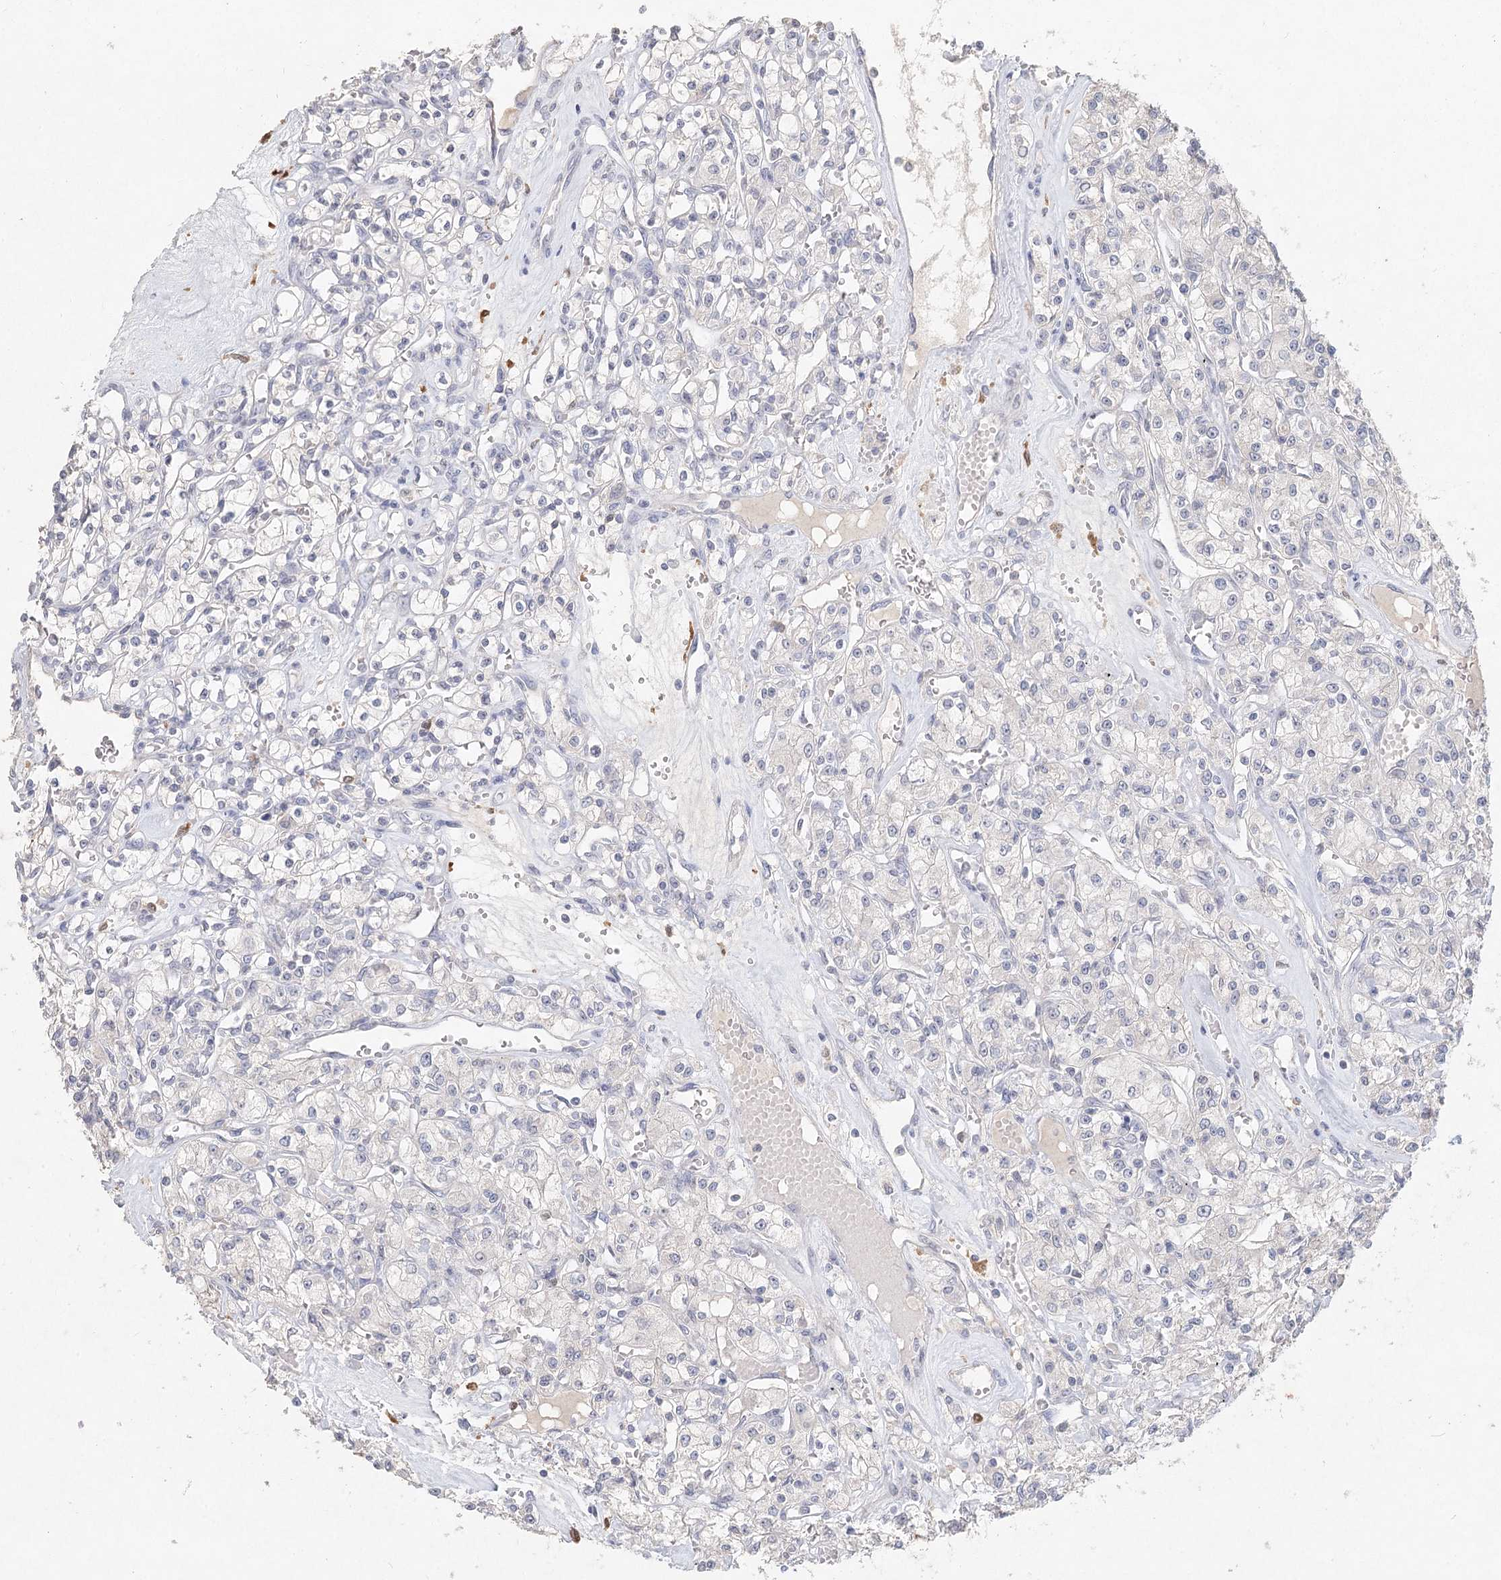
{"staining": {"intensity": "negative", "quantity": "none", "location": "none"}, "tissue": "renal cancer", "cell_type": "Tumor cells", "image_type": "cancer", "snomed": [{"axis": "morphology", "description": "Adenocarcinoma, NOS"}, {"axis": "topography", "description": "Kidney"}], "caption": "DAB (3,3'-diaminobenzidine) immunohistochemical staining of renal cancer exhibits no significant positivity in tumor cells.", "gene": "ARSI", "patient": {"sex": "female", "age": 59}}